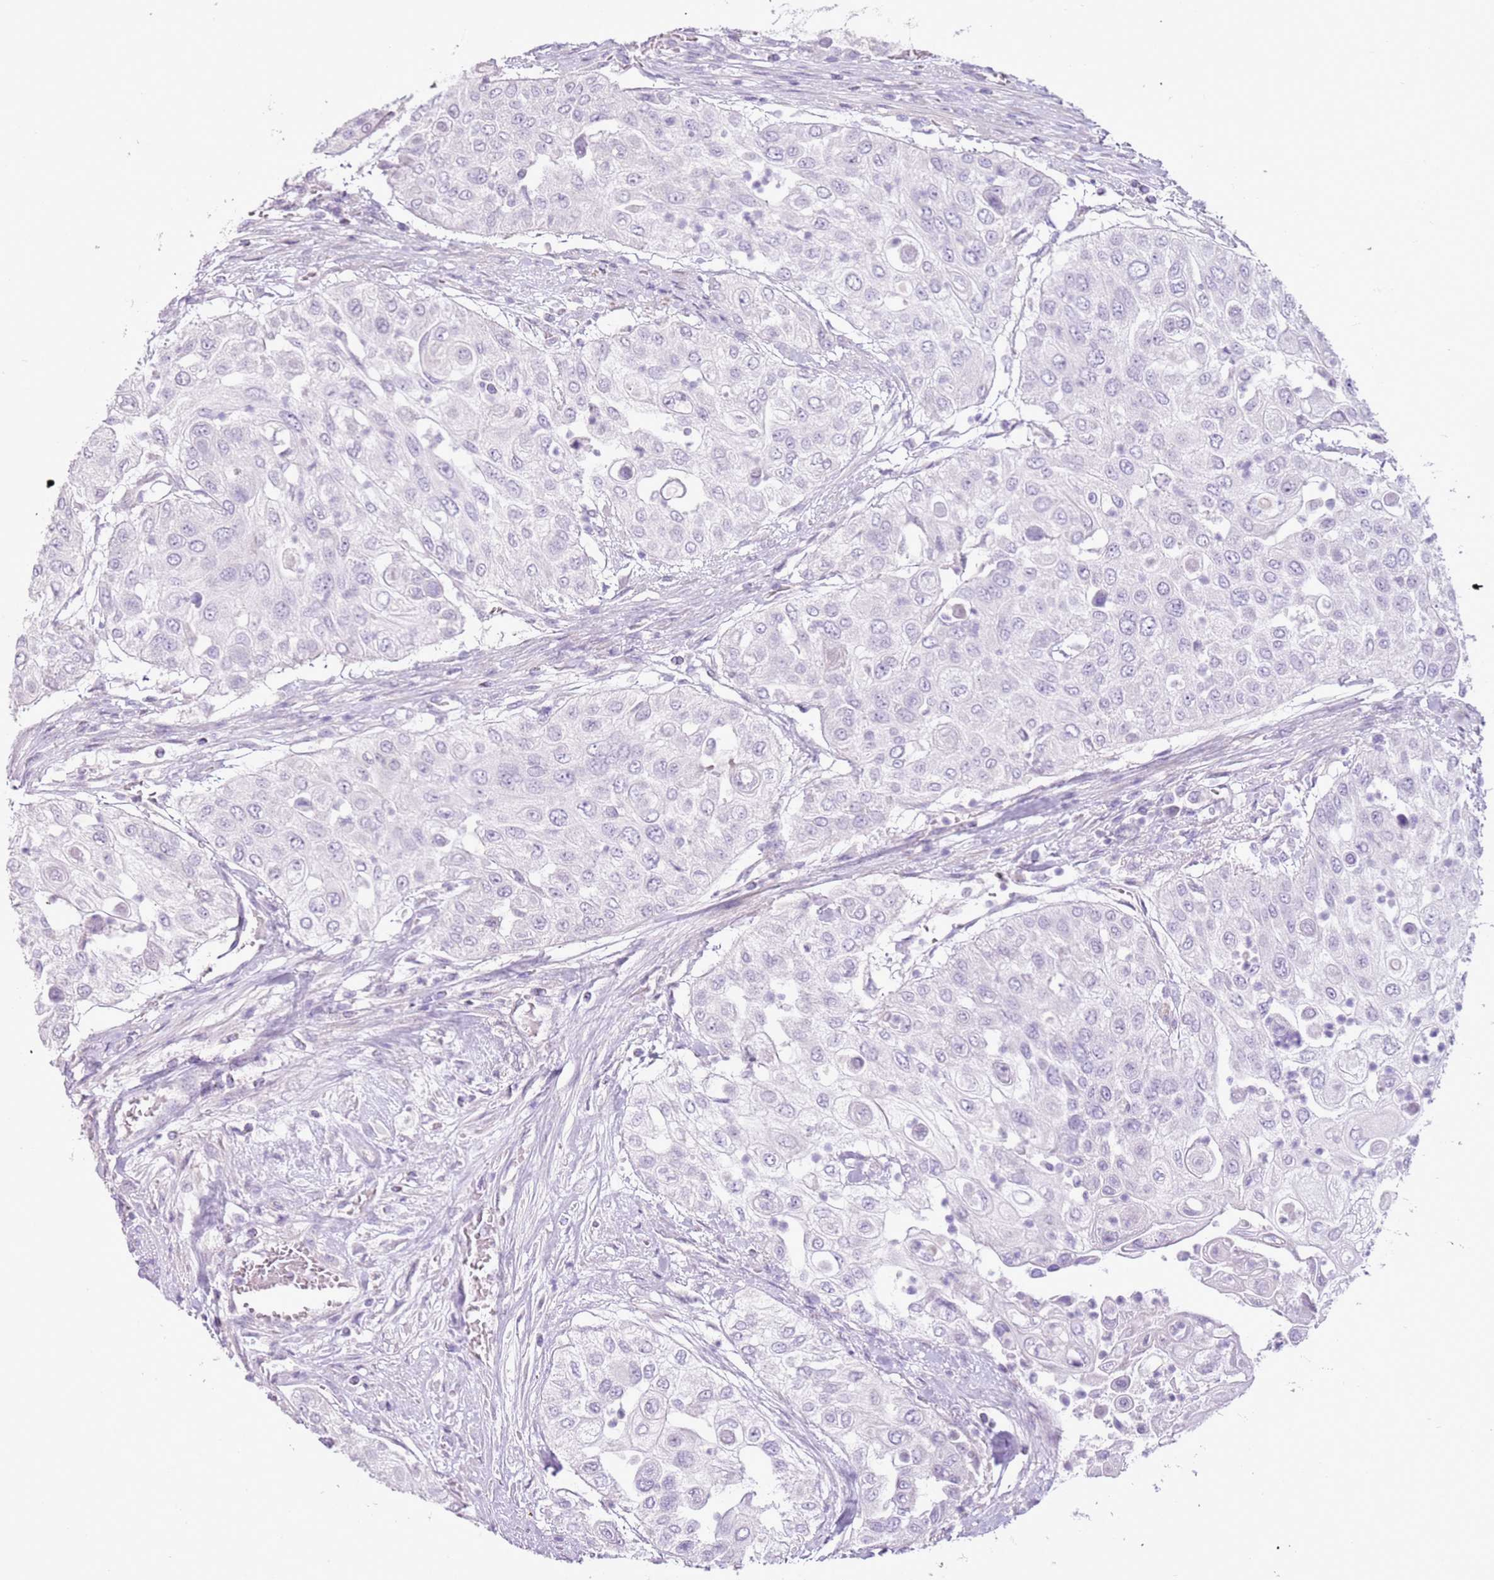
{"staining": {"intensity": "negative", "quantity": "none", "location": "none"}, "tissue": "urothelial cancer", "cell_type": "Tumor cells", "image_type": "cancer", "snomed": [{"axis": "morphology", "description": "Urothelial carcinoma, High grade"}, {"axis": "topography", "description": "Urinary bladder"}], "caption": "The photomicrograph reveals no staining of tumor cells in urothelial cancer.", "gene": "ZNF239", "patient": {"sex": "female", "age": 79}}